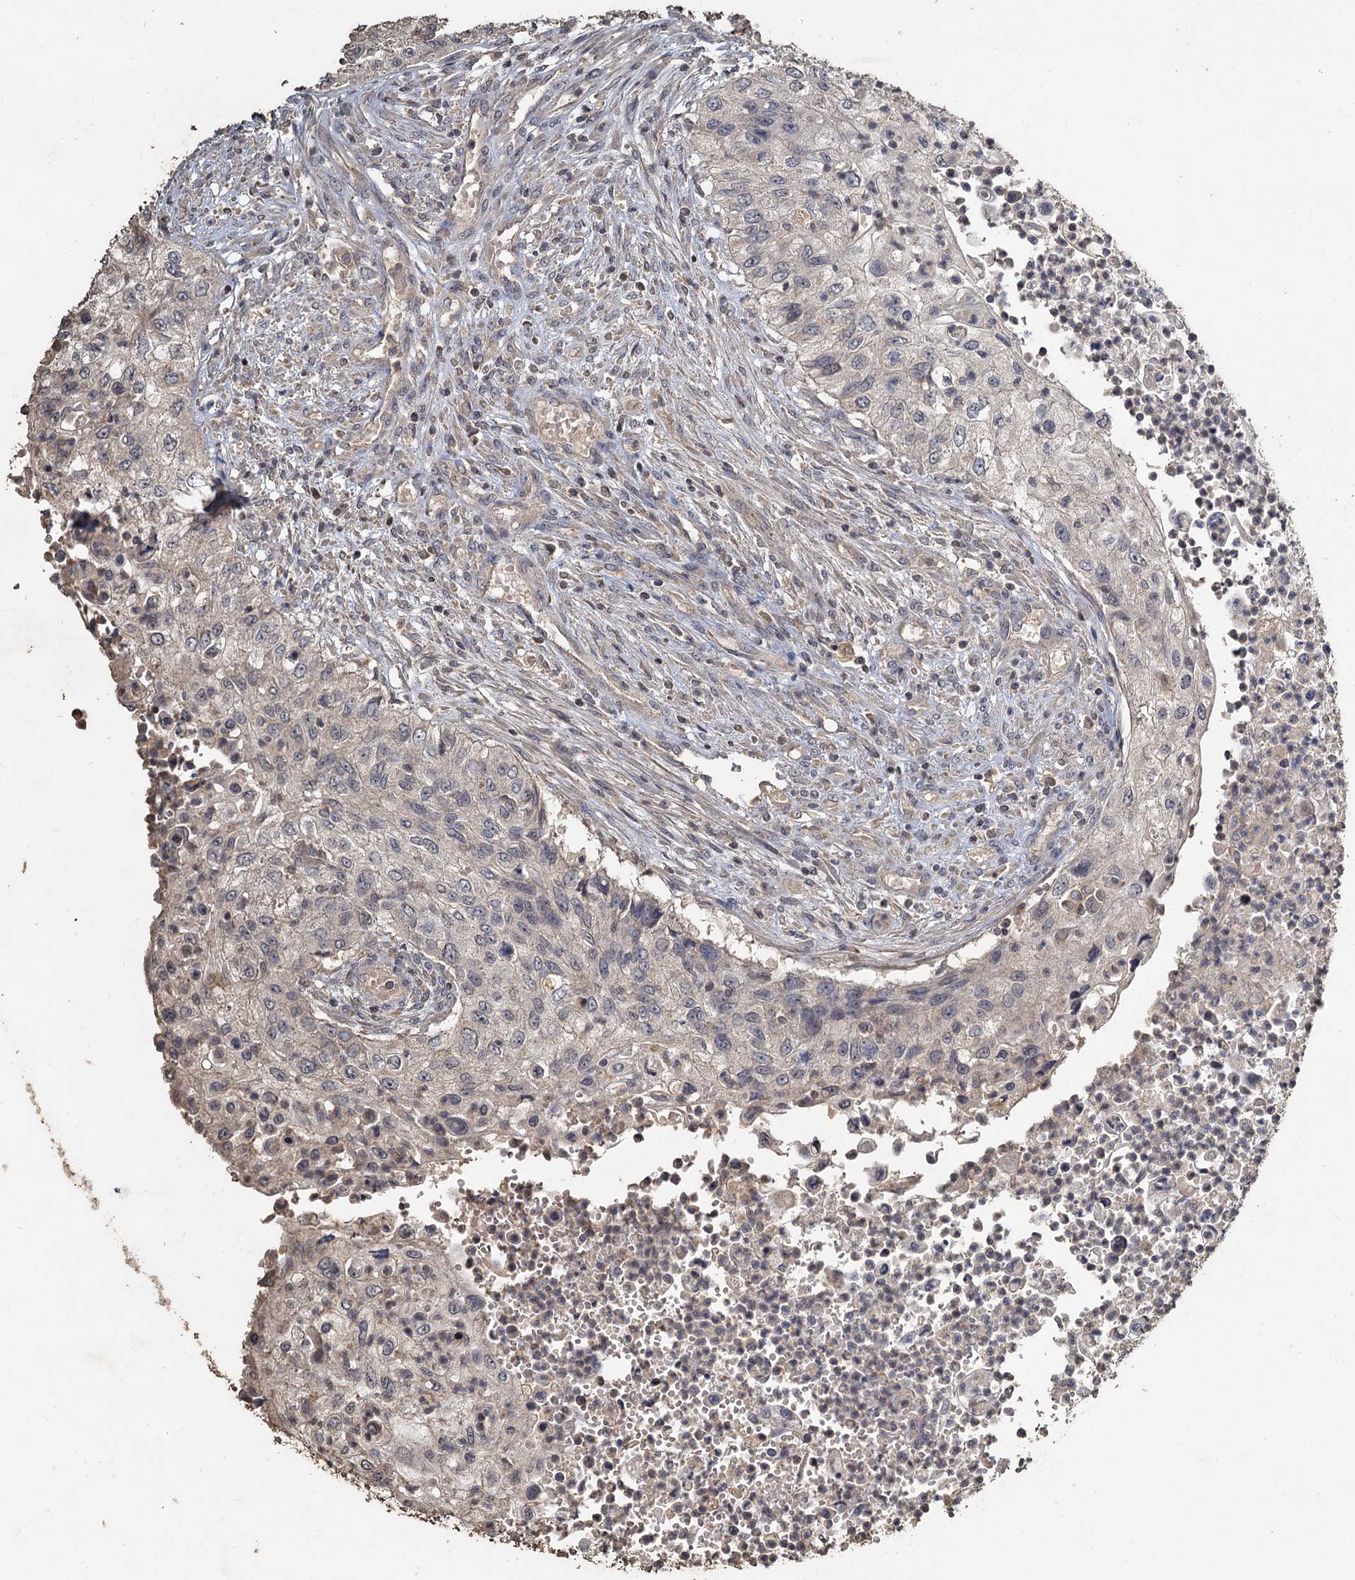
{"staining": {"intensity": "negative", "quantity": "none", "location": "none"}, "tissue": "urothelial cancer", "cell_type": "Tumor cells", "image_type": "cancer", "snomed": [{"axis": "morphology", "description": "Urothelial carcinoma, High grade"}, {"axis": "topography", "description": "Urinary bladder"}], "caption": "Immunohistochemical staining of urothelial carcinoma (high-grade) demonstrates no significant staining in tumor cells. (Immunohistochemistry (ihc), brightfield microscopy, high magnification).", "gene": "CCDC61", "patient": {"sex": "female", "age": 60}}